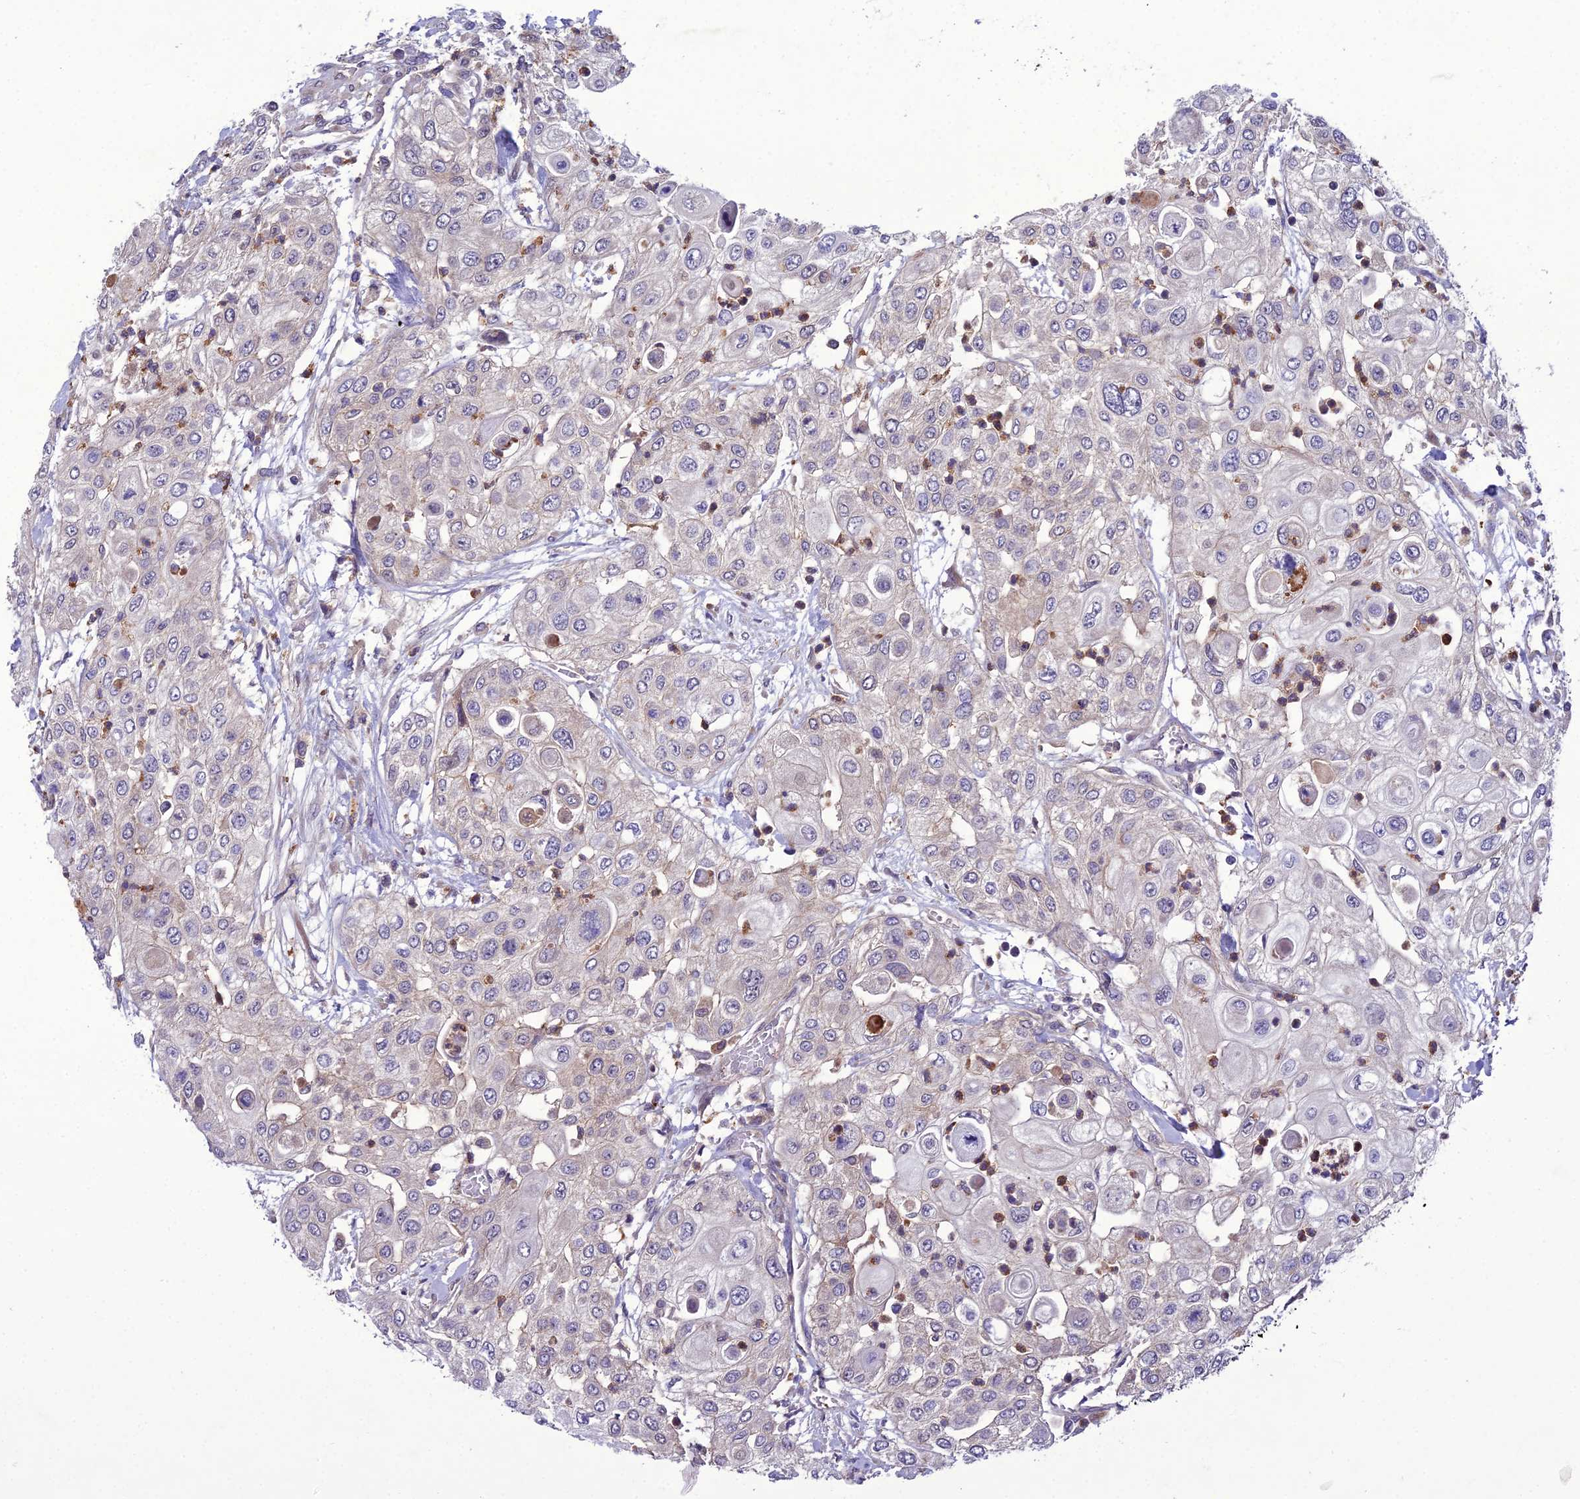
{"staining": {"intensity": "negative", "quantity": "none", "location": "none"}, "tissue": "urothelial cancer", "cell_type": "Tumor cells", "image_type": "cancer", "snomed": [{"axis": "morphology", "description": "Urothelial carcinoma, High grade"}, {"axis": "topography", "description": "Urinary bladder"}], "caption": "A histopathology image of high-grade urothelial carcinoma stained for a protein exhibits no brown staining in tumor cells.", "gene": "GDF6", "patient": {"sex": "female", "age": 79}}